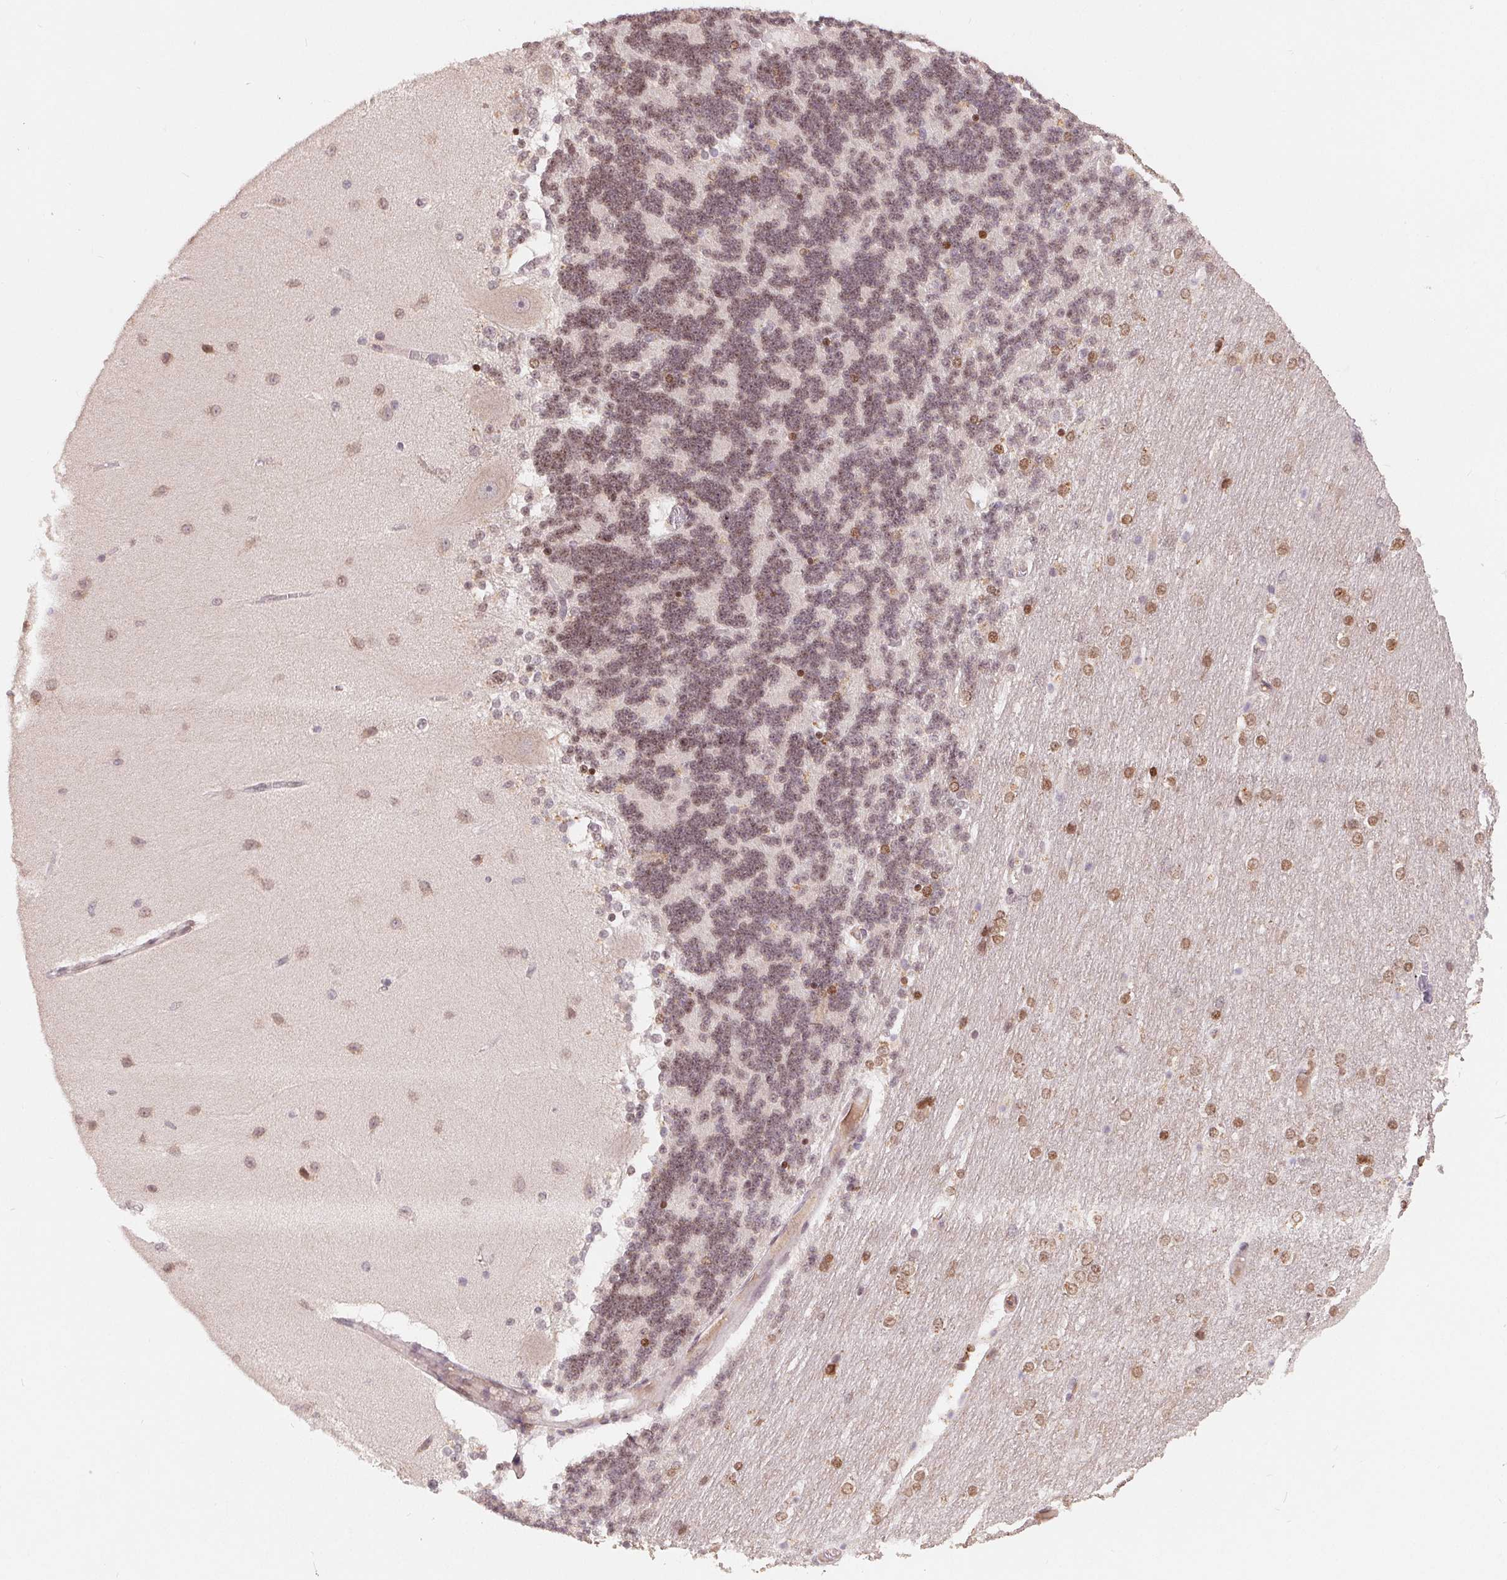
{"staining": {"intensity": "weak", "quantity": "<25%", "location": "nuclear"}, "tissue": "cerebellum", "cell_type": "Cells in granular layer", "image_type": "normal", "snomed": [{"axis": "morphology", "description": "Normal tissue, NOS"}, {"axis": "topography", "description": "Cerebellum"}], "caption": "Immunohistochemistry photomicrograph of benign cerebellum stained for a protein (brown), which shows no staining in cells in granular layer.", "gene": "HMGN3", "patient": {"sex": "female", "age": 54}}